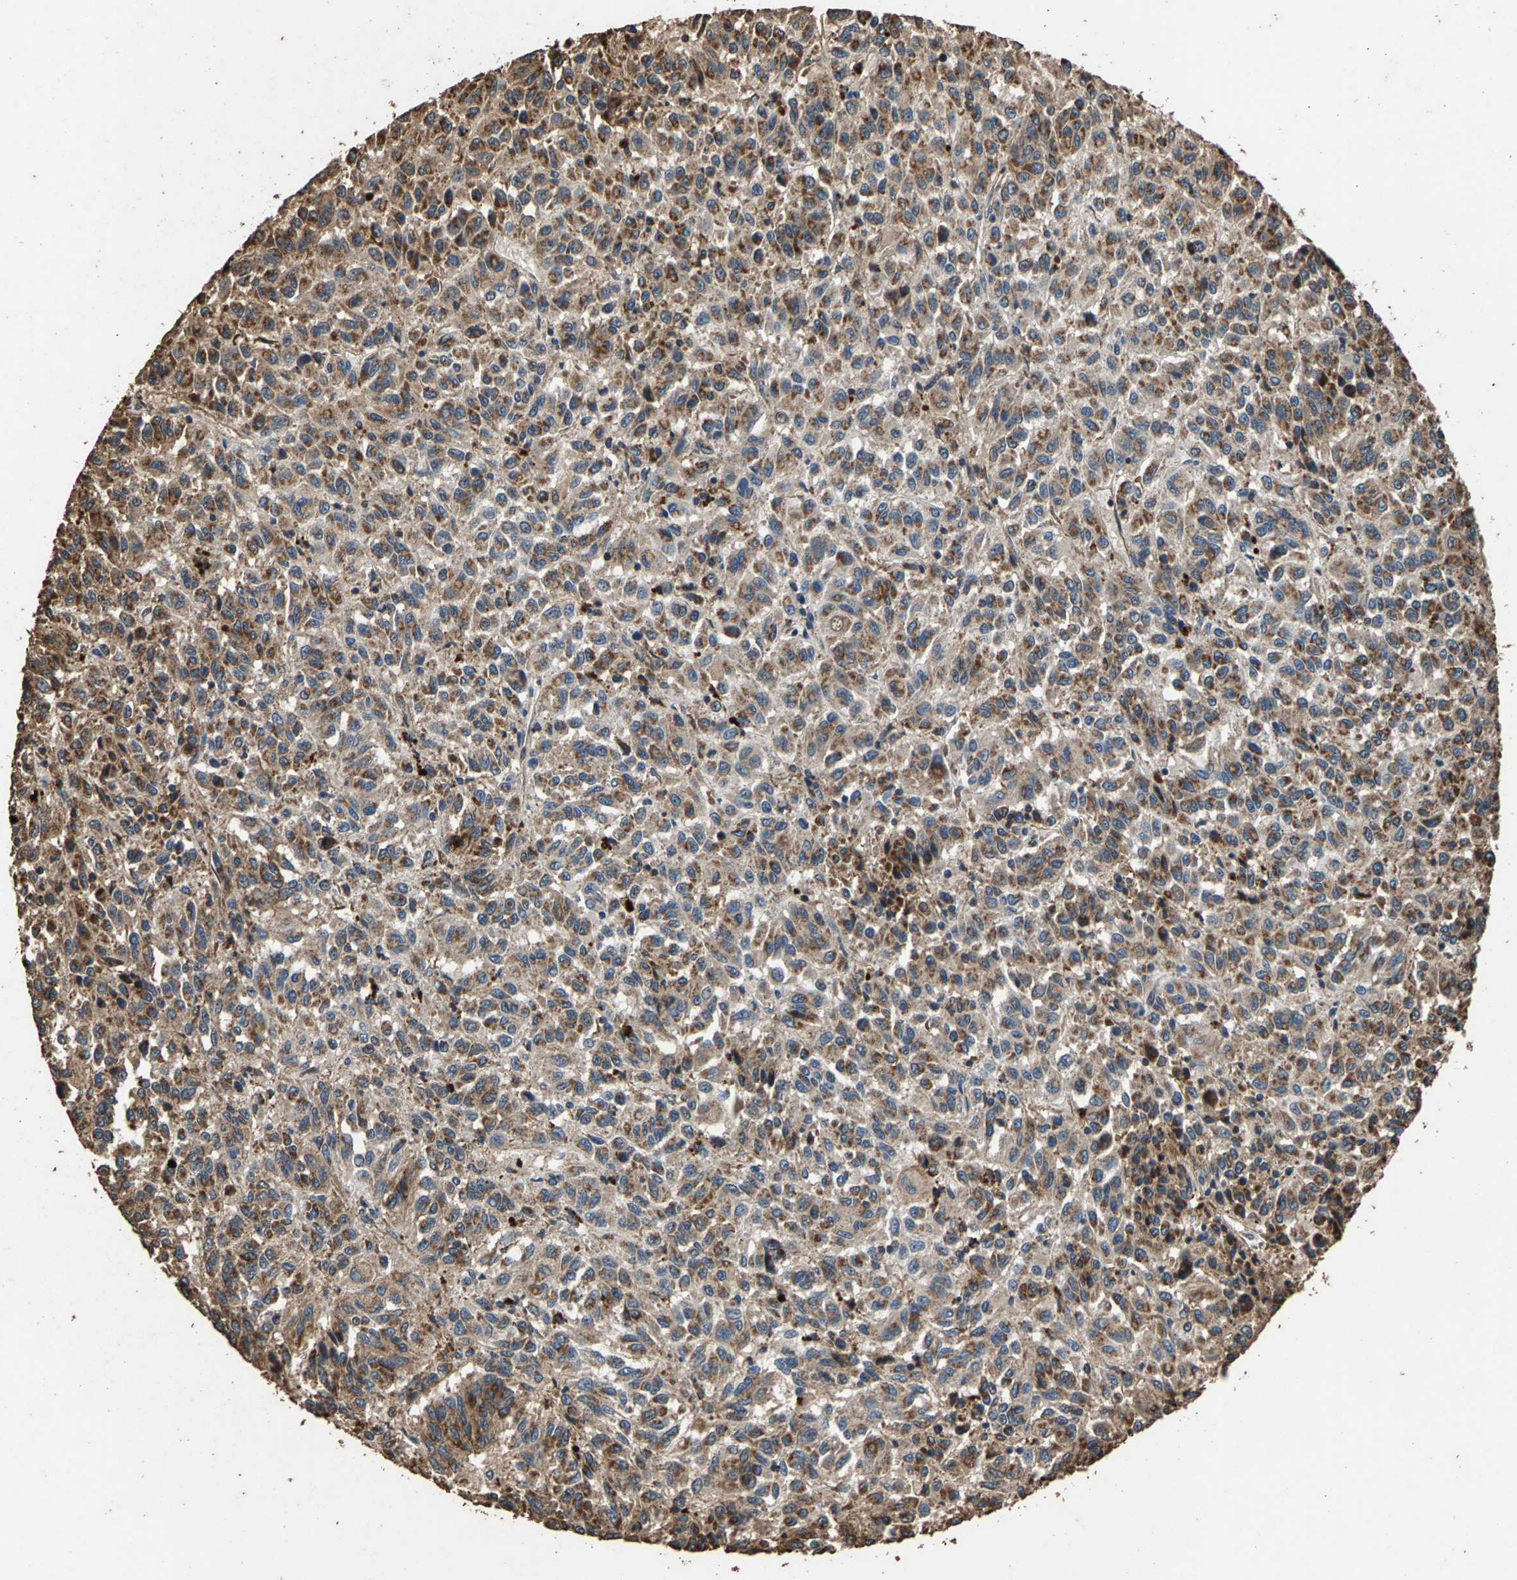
{"staining": {"intensity": "moderate", "quantity": ">75%", "location": "cytoplasmic/membranous"}, "tissue": "melanoma", "cell_type": "Tumor cells", "image_type": "cancer", "snomed": [{"axis": "morphology", "description": "Malignant melanoma, Metastatic site"}, {"axis": "topography", "description": "Lung"}], "caption": "An IHC micrograph of tumor tissue is shown. Protein staining in brown labels moderate cytoplasmic/membranous positivity in malignant melanoma (metastatic site) within tumor cells.", "gene": "MRPL27", "patient": {"sex": "male", "age": 64}}